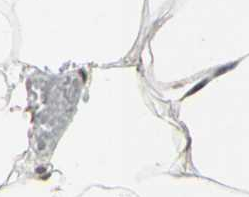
{"staining": {"intensity": "weak", "quantity": ">75%", "location": "cytoplasmic/membranous,nuclear"}, "tissue": "adipose tissue", "cell_type": "Adipocytes", "image_type": "normal", "snomed": [{"axis": "morphology", "description": "Normal tissue, NOS"}, {"axis": "topography", "description": "Breast"}, {"axis": "topography", "description": "Adipose tissue"}], "caption": "Immunohistochemistry (IHC) histopathology image of normal adipose tissue: adipose tissue stained using immunohistochemistry displays low levels of weak protein expression localized specifically in the cytoplasmic/membranous,nuclear of adipocytes, appearing as a cytoplasmic/membranous,nuclear brown color.", "gene": "CENPB", "patient": {"sex": "female", "age": 25}}